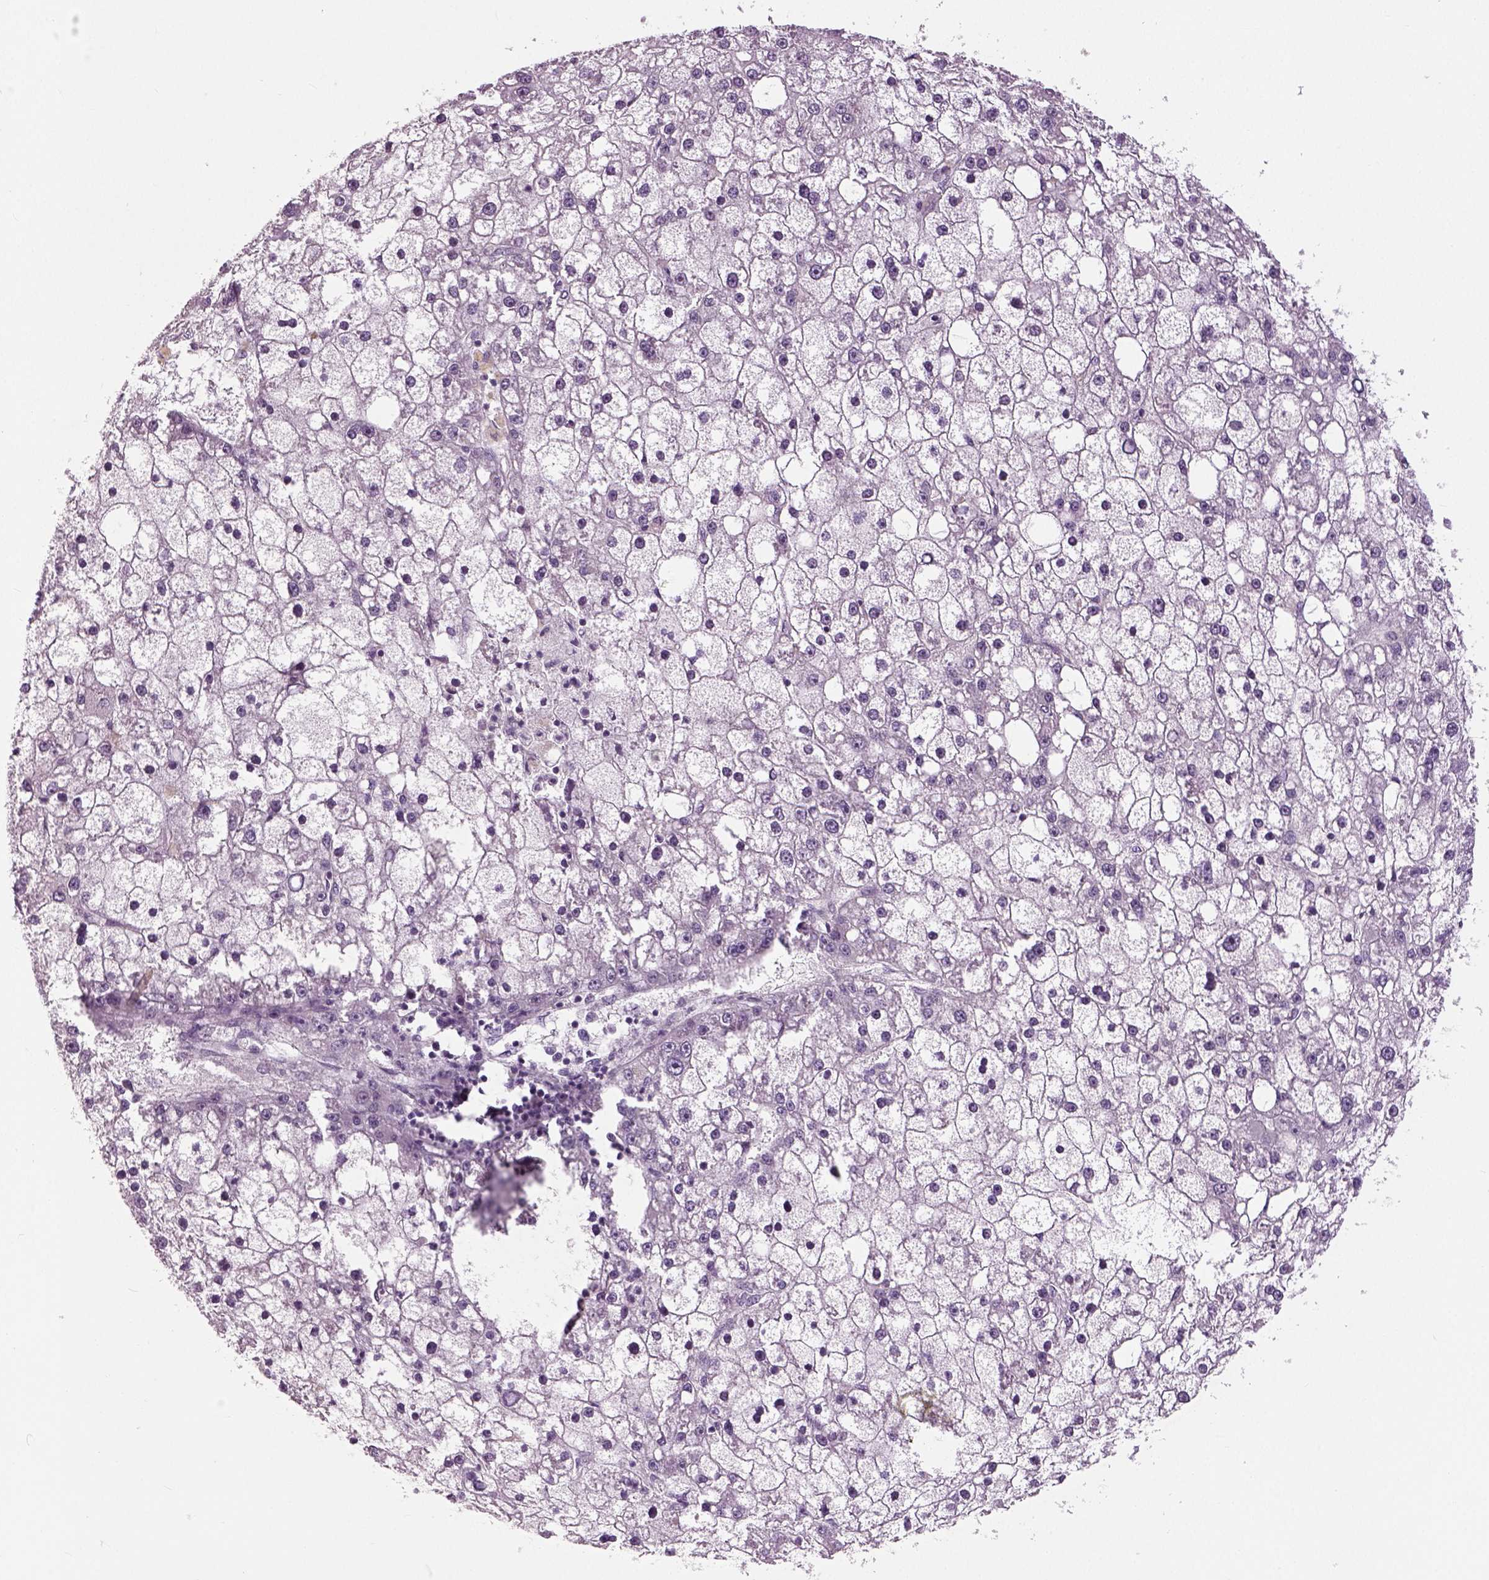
{"staining": {"intensity": "negative", "quantity": "none", "location": "none"}, "tissue": "liver cancer", "cell_type": "Tumor cells", "image_type": "cancer", "snomed": [{"axis": "morphology", "description": "Carcinoma, Hepatocellular, NOS"}, {"axis": "topography", "description": "Liver"}], "caption": "This is a micrograph of immunohistochemistry (IHC) staining of liver cancer, which shows no staining in tumor cells. Nuclei are stained in blue.", "gene": "NECAB1", "patient": {"sex": "male", "age": 67}}